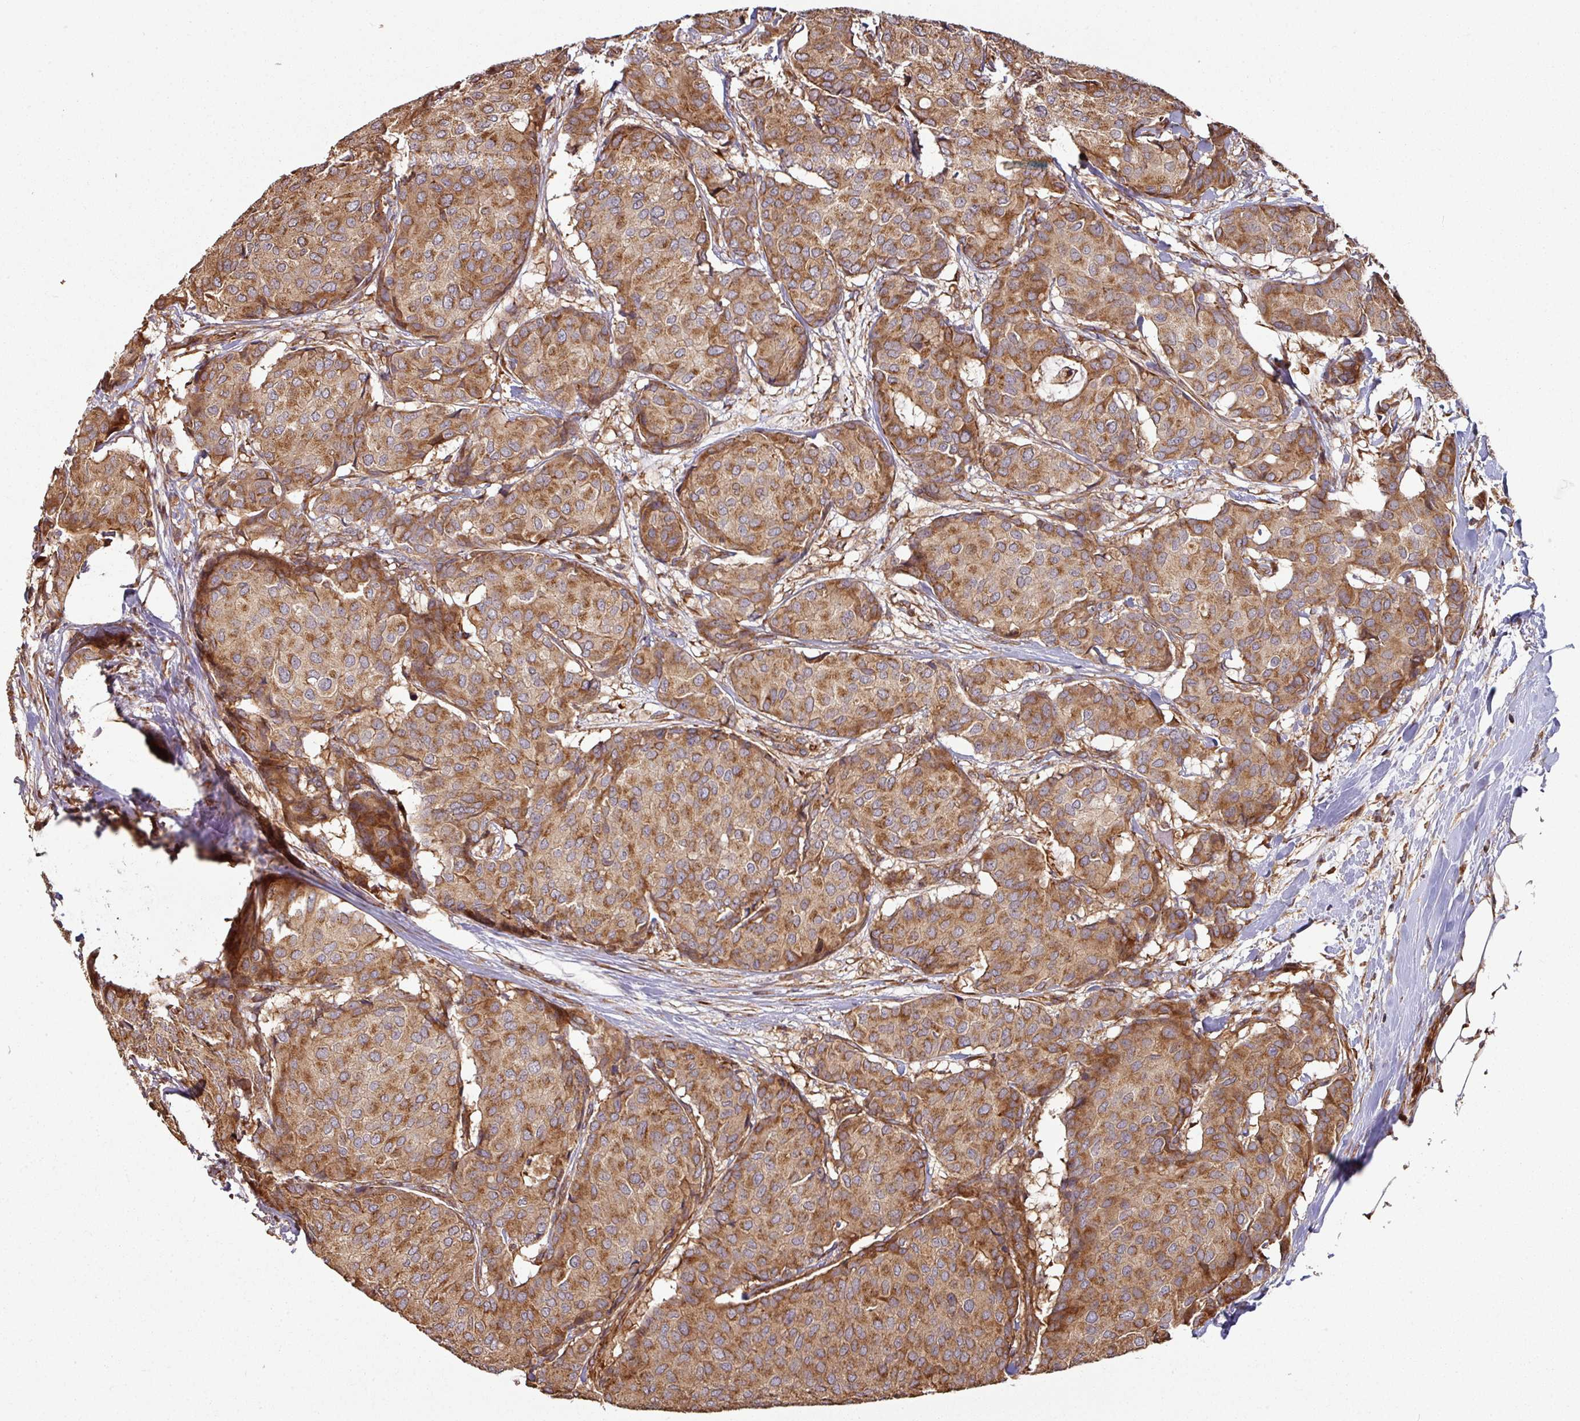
{"staining": {"intensity": "moderate", "quantity": ">75%", "location": "cytoplasmic/membranous"}, "tissue": "breast cancer", "cell_type": "Tumor cells", "image_type": "cancer", "snomed": [{"axis": "morphology", "description": "Duct carcinoma"}, {"axis": "topography", "description": "Breast"}], "caption": "Human infiltrating ductal carcinoma (breast) stained with a brown dye displays moderate cytoplasmic/membranous positive positivity in about >75% of tumor cells.", "gene": "SIK1", "patient": {"sex": "female", "age": 75}}